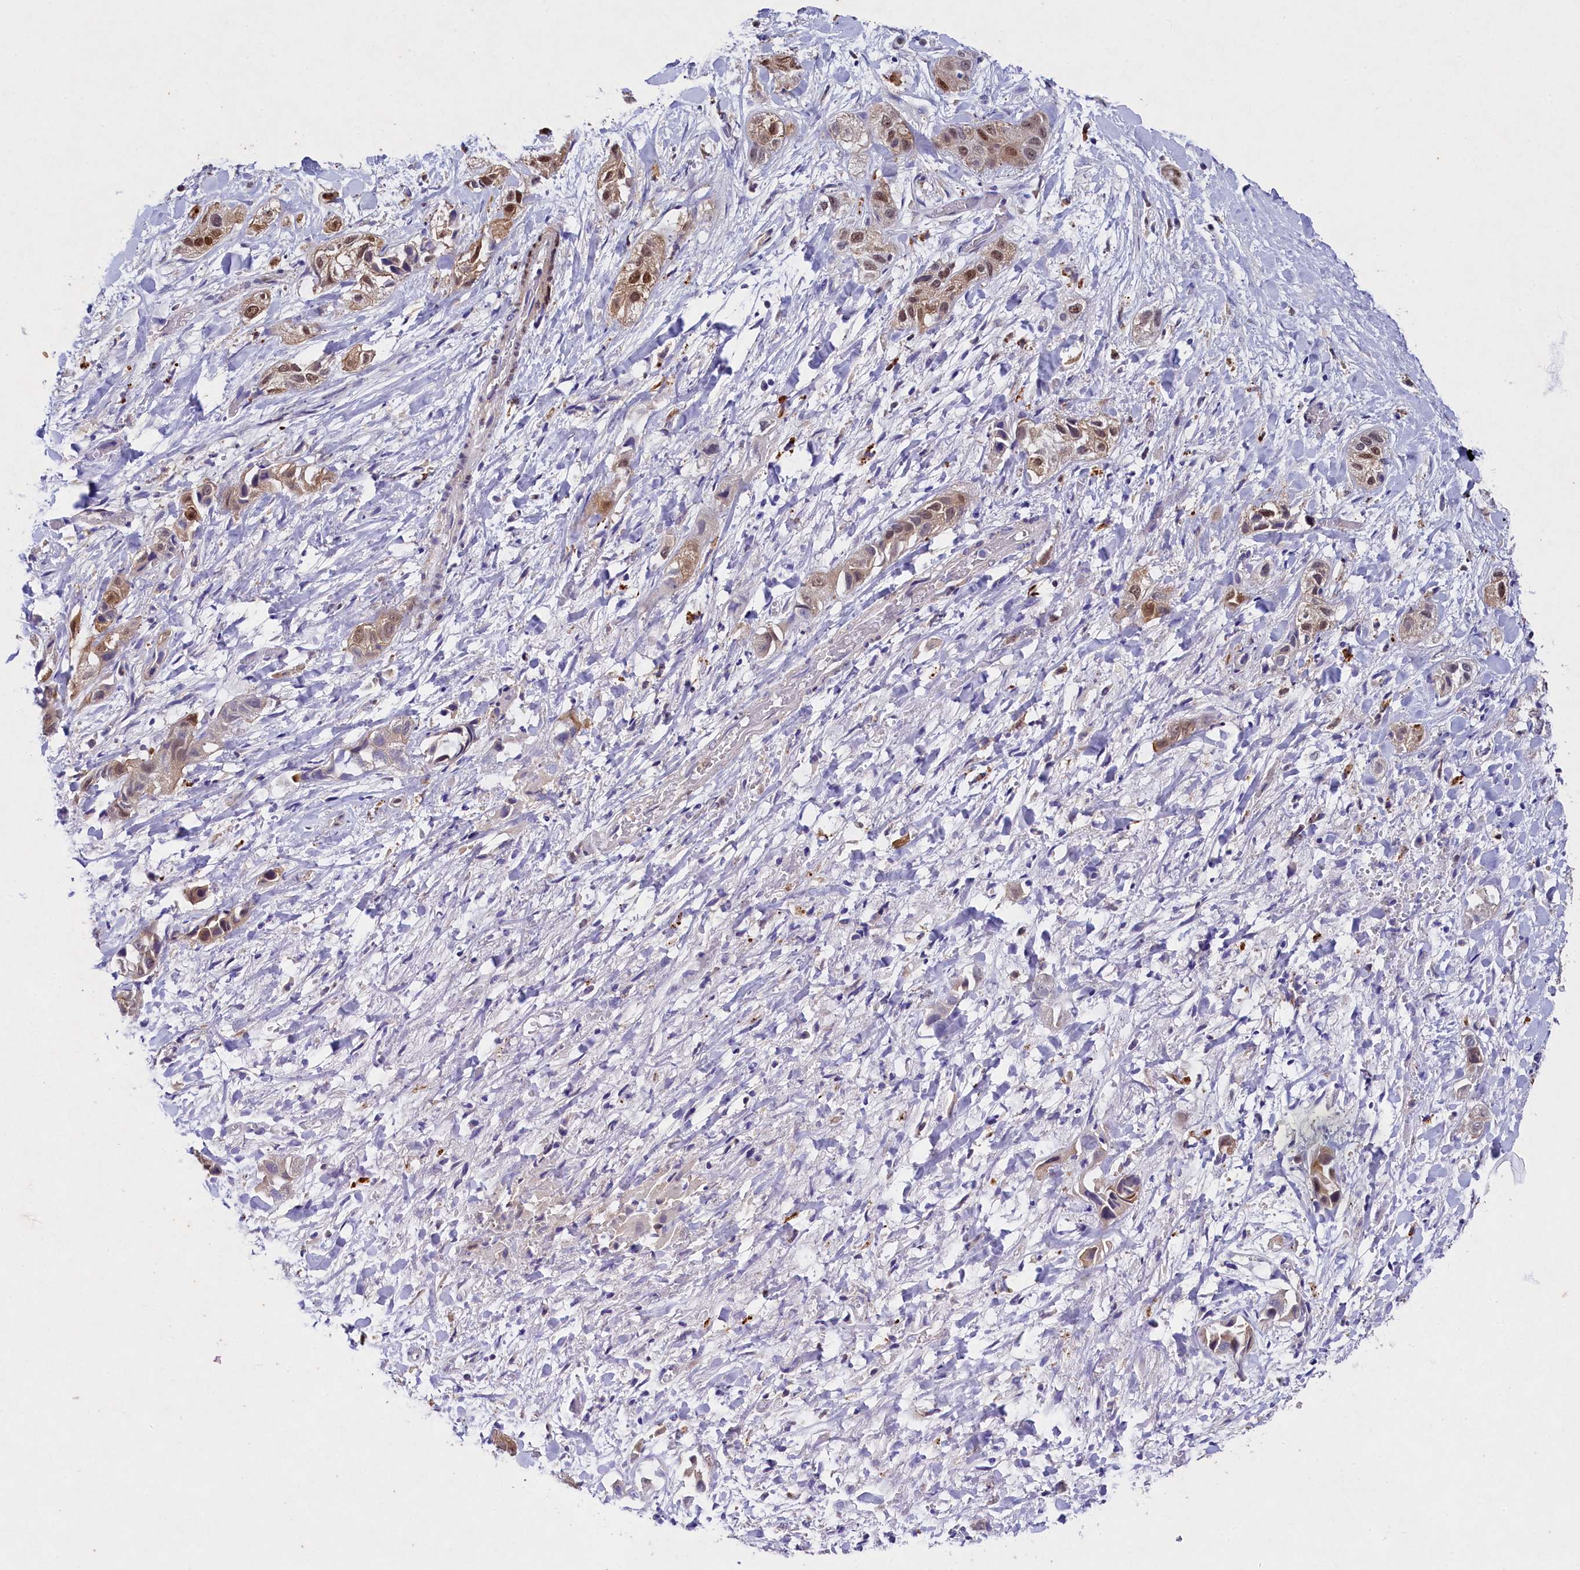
{"staining": {"intensity": "moderate", "quantity": ">75%", "location": "nuclear"}, "tissue": "liver cancer", "cell_type": "Tumor cells", "image_type": "cancer", "snomed": [{"axis": "morphology", "description": "Cholangiocarcinoma"}, {"axis": "topography", "description": "Liver"}], "caption": "IHC photomicrograph of human liver cancer stained for a protein (brown), which reveals medium levels of moderate nuclear expression in about >75% of tumor cells.", "gene": "TGDS", "patient": {"sex": "female", "age": 52}}